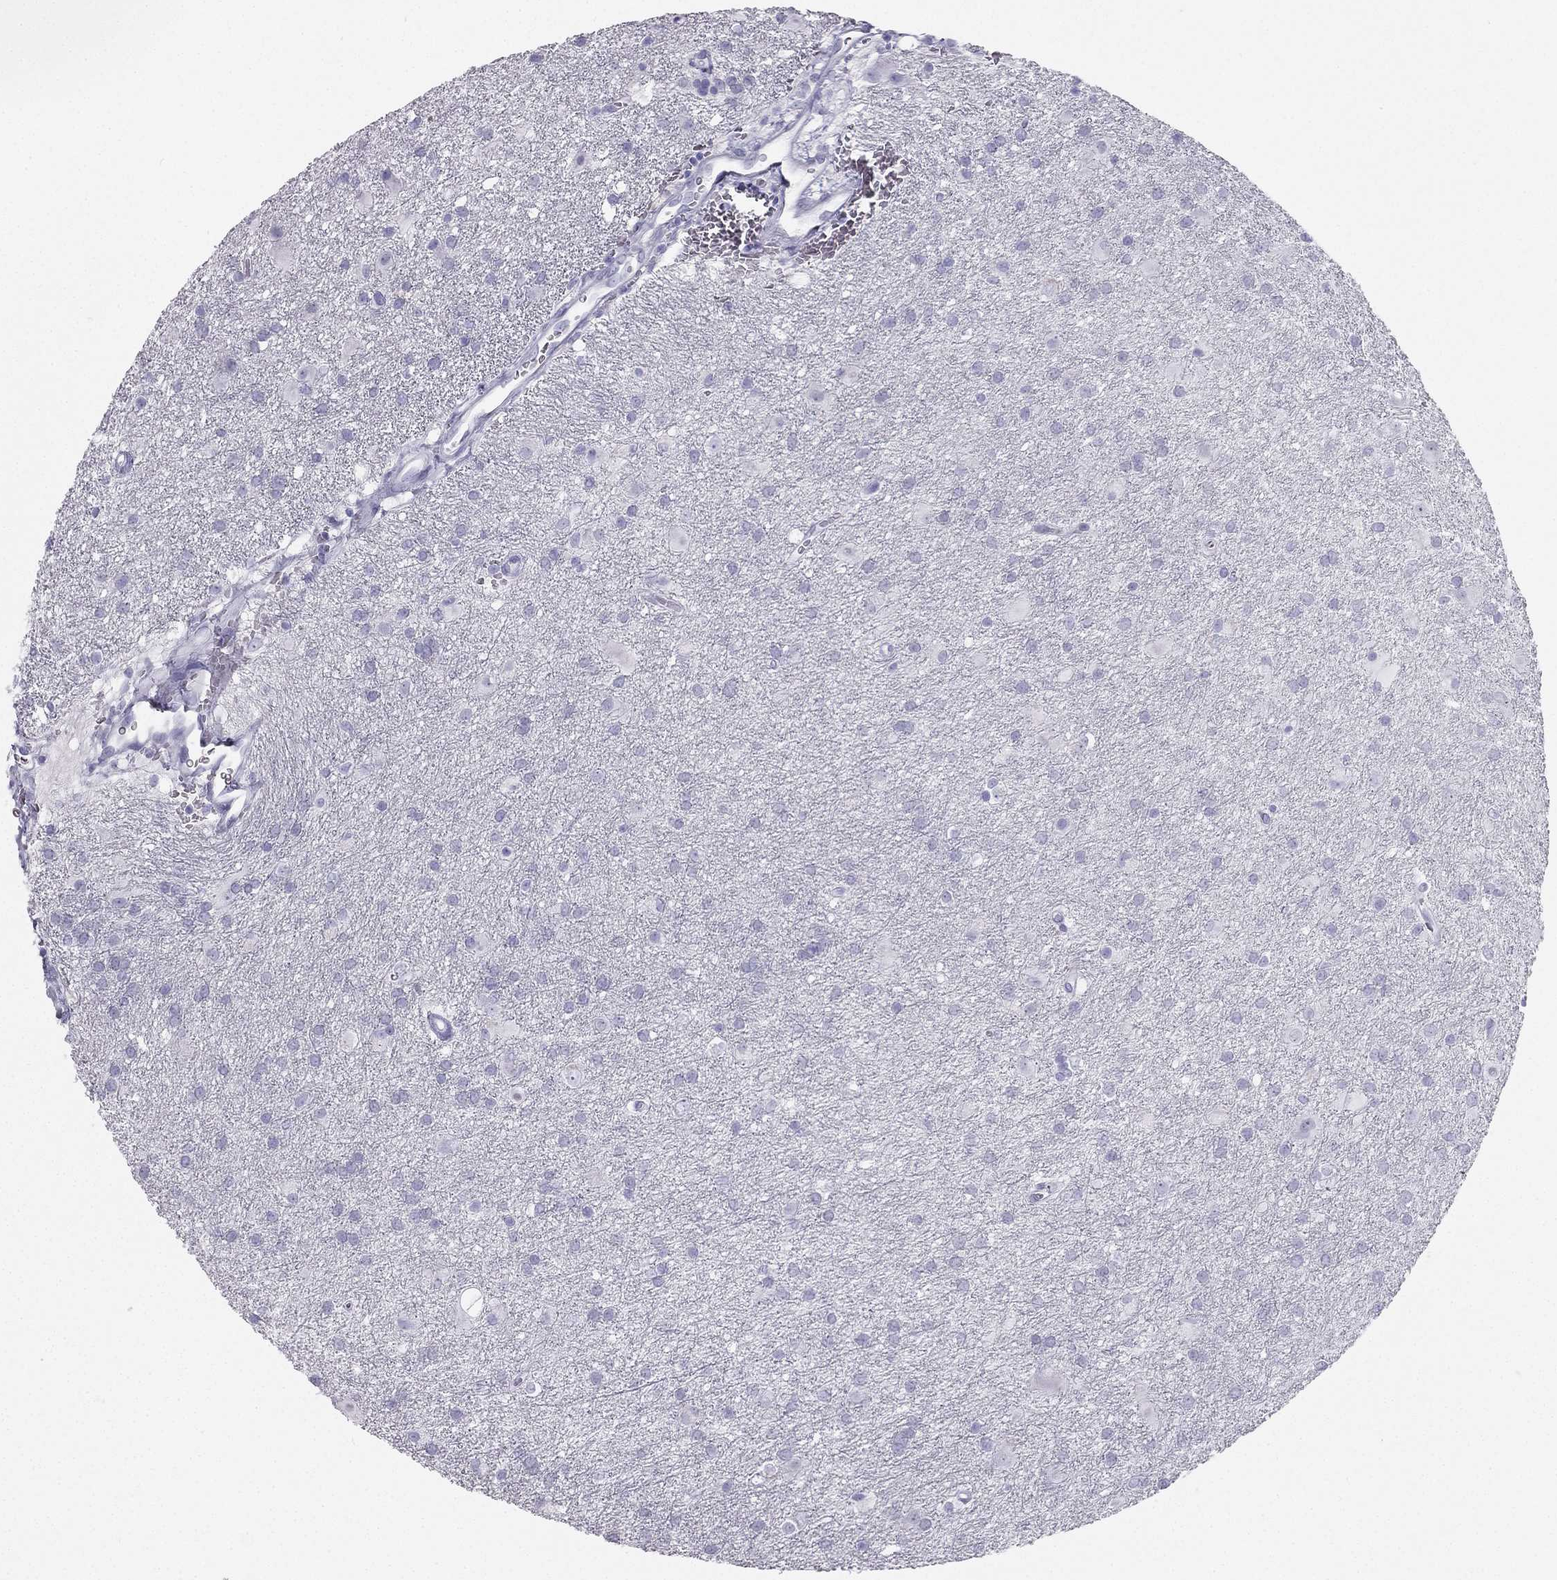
{"staining": {"intensity": "negative", "quantity": "none", "location": "none"}, "tissue": "glioma", "cell_type": "Tumor cells", "image_type": "cancer", "snomed": [{"axis": "morphology", "description": "Glioma, malignant, Low grade"}, {"axis": "topography", "description": "Brain"}], "caption": "An immunohistochemistry (IHC) photomicrograph of low-grade glioma (malignant) is shown. There is no staining in tumor cells of low-grade glioma (malignant).", "gene": "TFF3", "patient": {"sex": "male", "age": 58}}